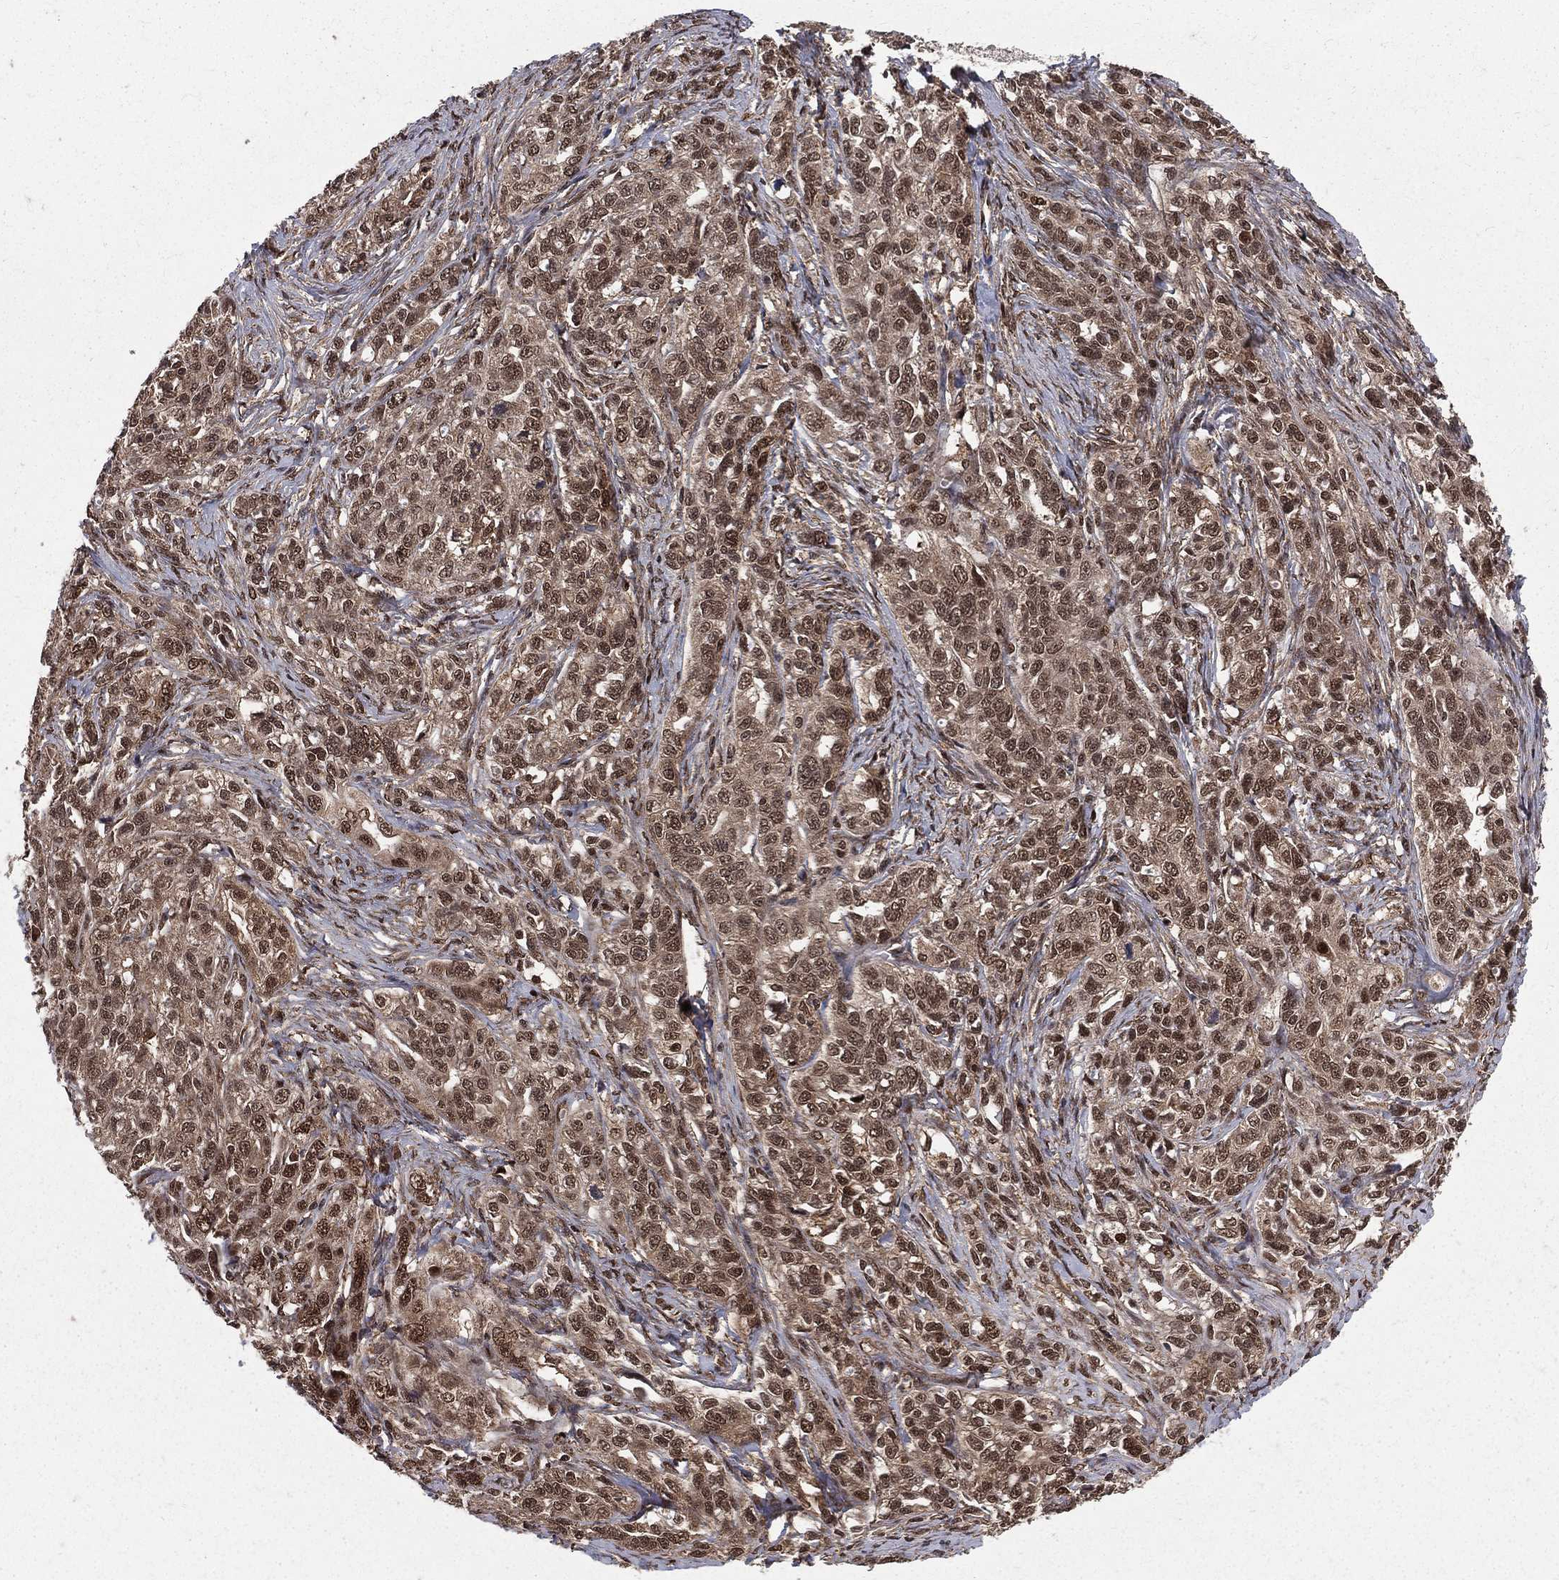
{"staining": {"intensity": "moderate", "quantity": ">75%", "location": "nuclear"}, "tissue": "ovarian cancer", "cell_type": "Tumor cells", "image_type": "cancer", "snomed": [{"axis": "morphology", "description": "Cystadenocarcinoma, serous, NOS"}, {"axis": "topography", "description": "Ovary"}], "caption": "Protein expression analysis of ovarian cancer (serous cystadenocarcinoma) reveals moderate nuclear staining in approximately >75% of tumor cells. Nuclei are stained in blue.", "gene": "COPS4", "patient": {"sex": "female", "age": 71}}